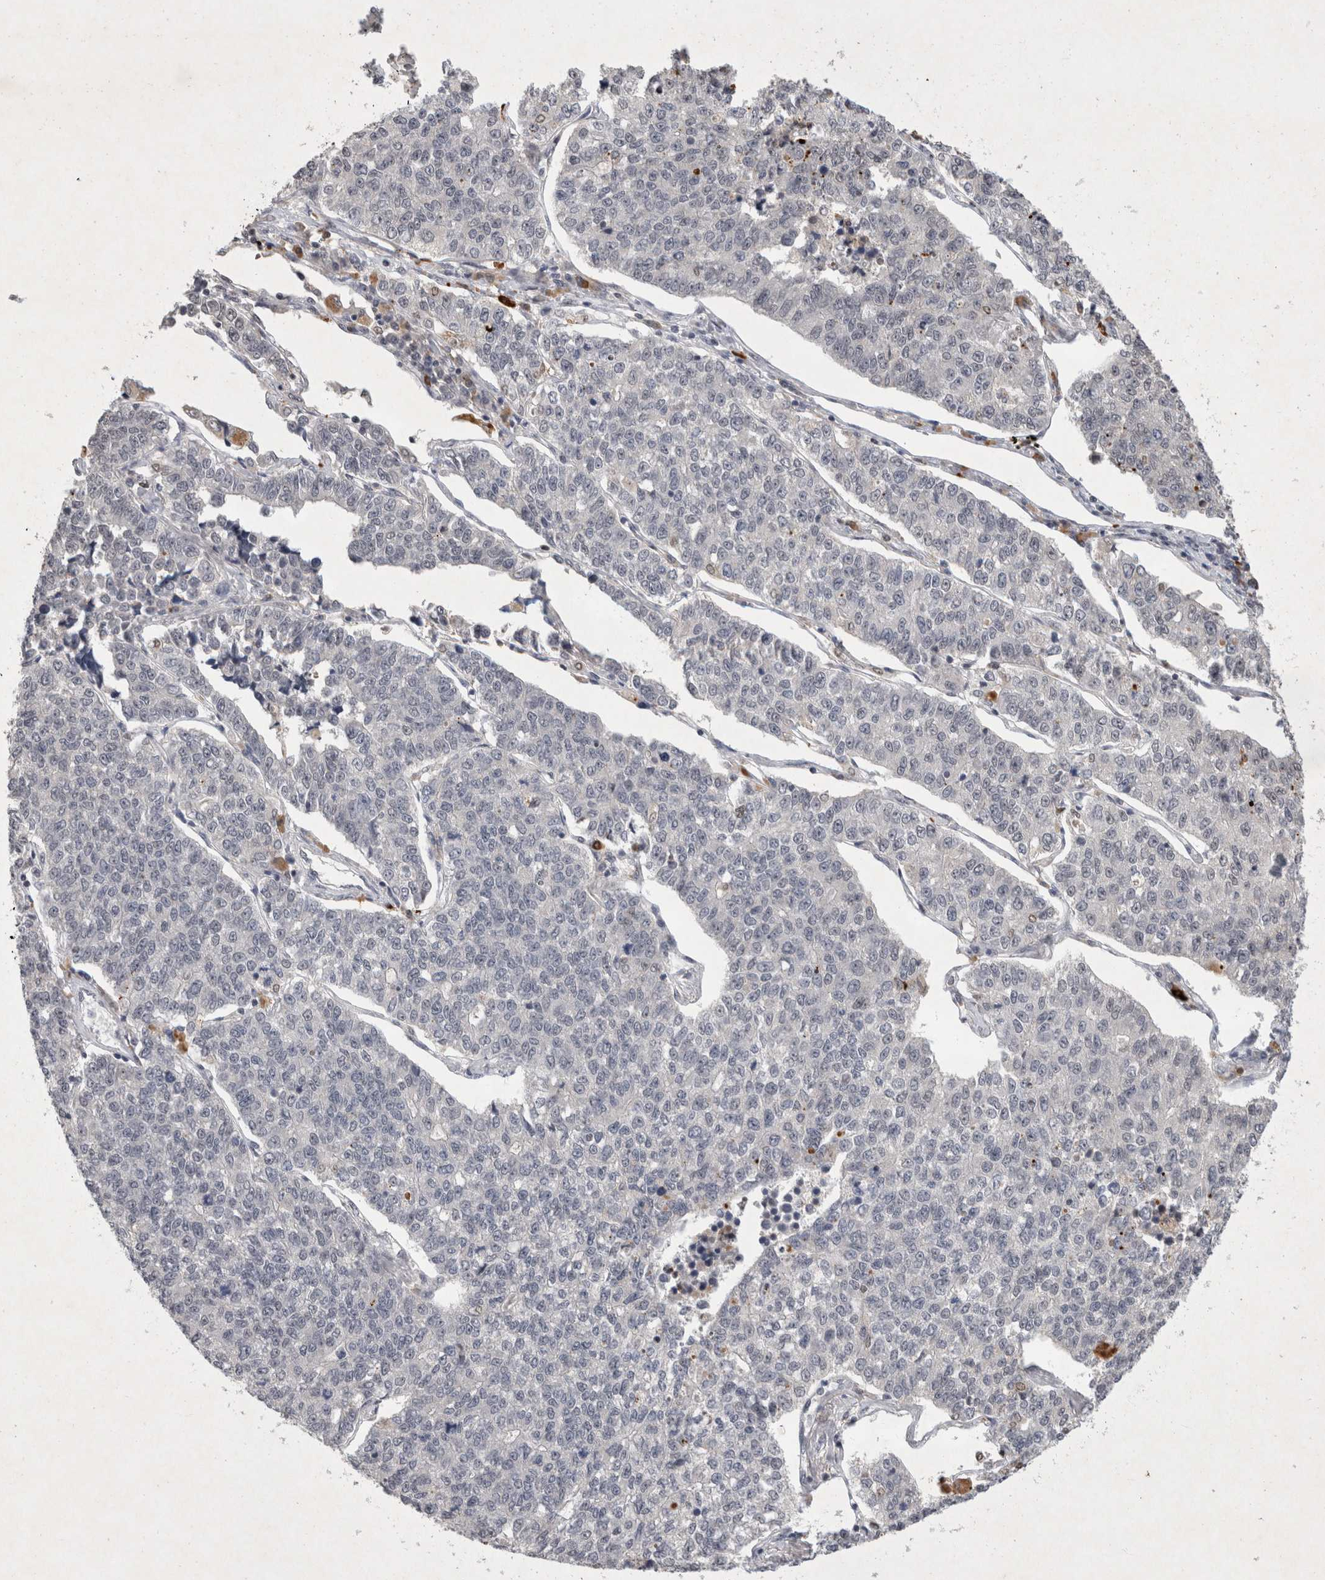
{"staining": {"intensity": "negative", "quantity": "none", "location": "none"}, "tissue": "lung cancer", "cell_type": "Tumor cells", "image_type": "cancer", "snomed": [{"axis": "morphology", "description": "Adenocarcinoma, NOS"}, {"axis": "topography", "description": "Lung"}], "caption": "This is an IHC histopathology image of human lung cancer. There is no staining in tumor cells.", "gene": "XRCC5", "patient": {"sex": "male", "age": 49}}